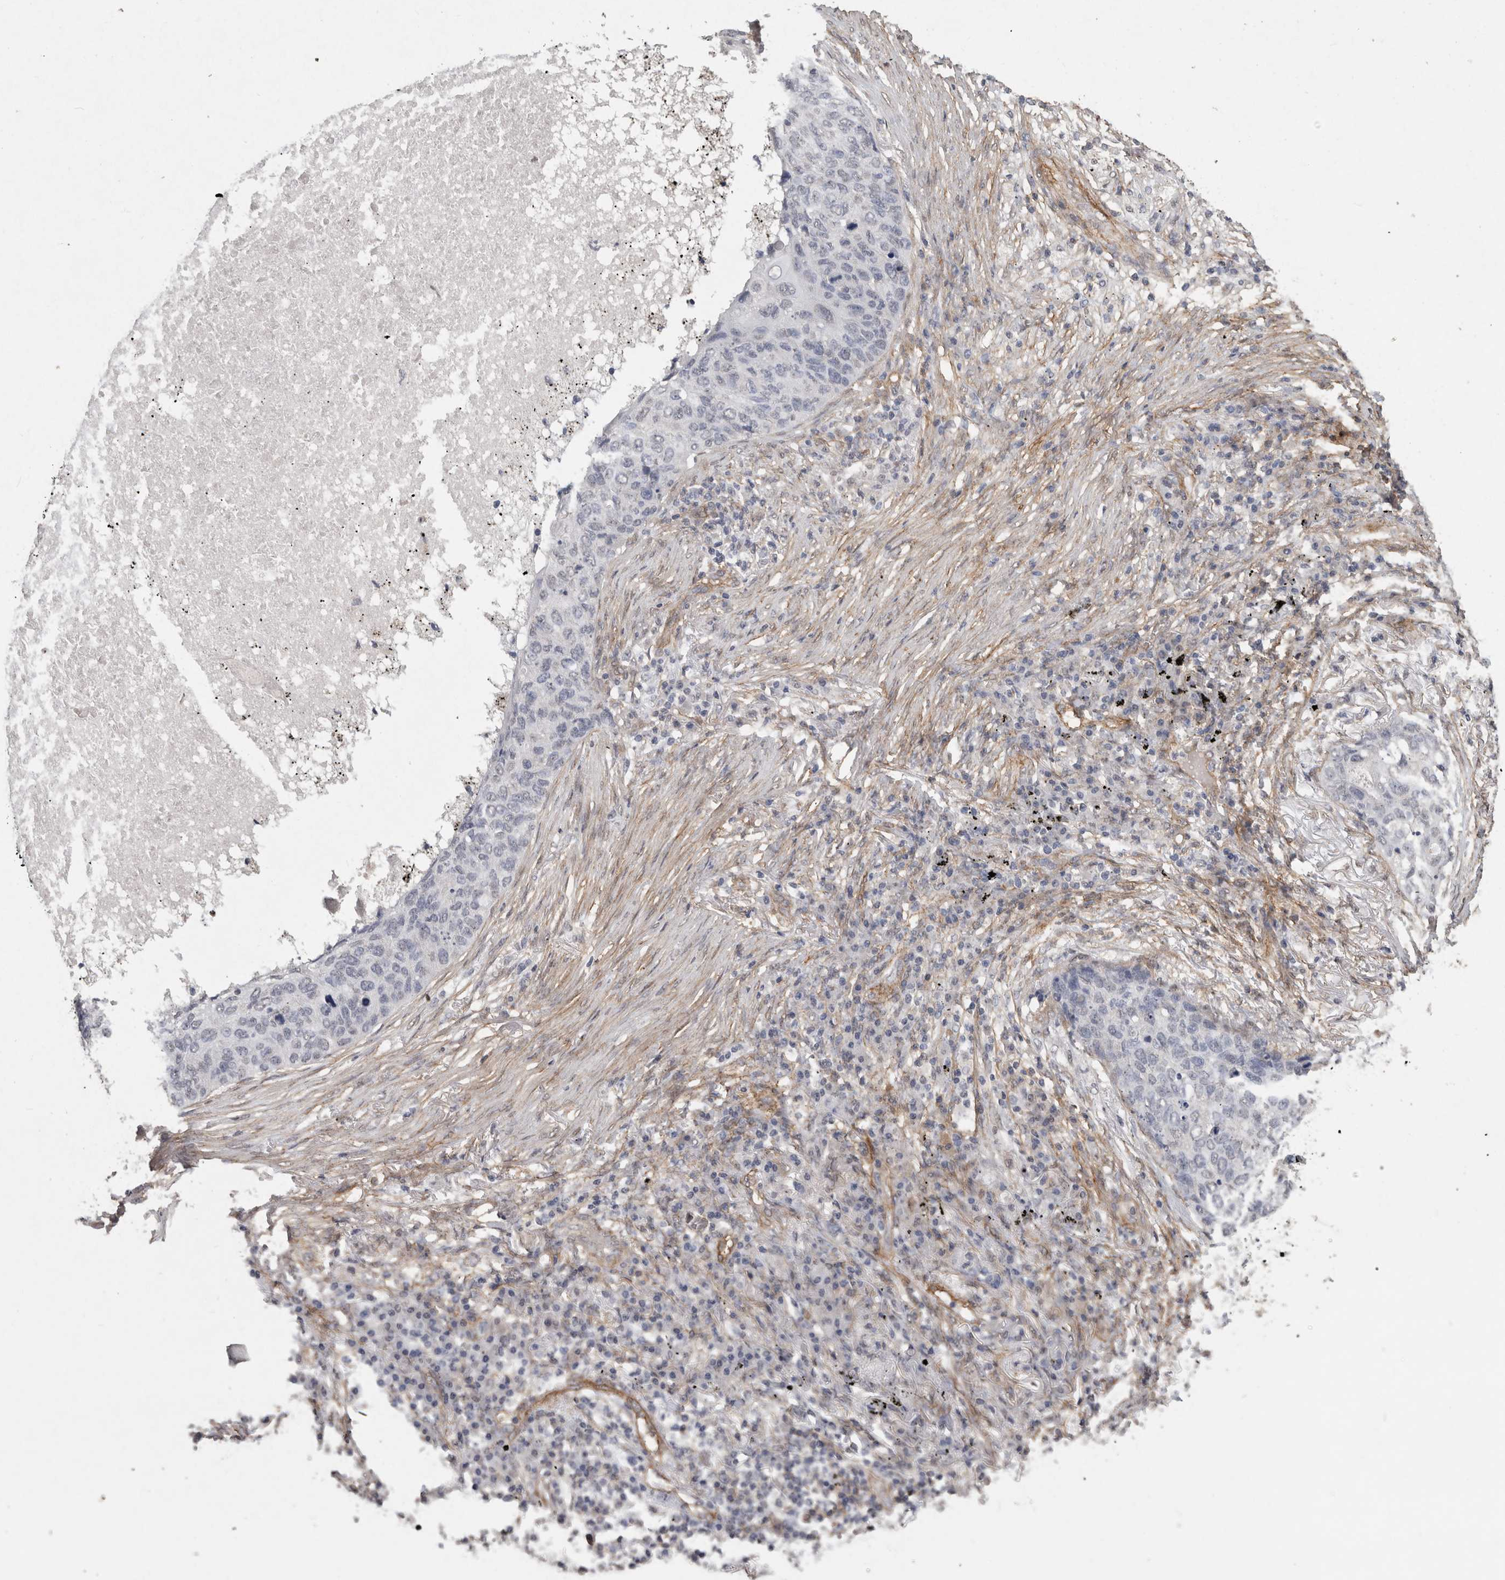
{"staining": {"intensity": "negative", "quantity": "none", "location": "none"}, "tissue": "lung cancer", "cell_type": "Tumor cells", "image_type": "cancer", "snomed": [{"axis": "morphology", "description": "Squamous cell carcinoma, NOS"}, {"axis": "topography", "description": "Lung"}], "caption": "Histopathology image shows no significant protein positivity in tumor cells of squamous cell carcinoma (lung).", "gene": "RECK", "patient": {"sex": "female", "age": 63}}